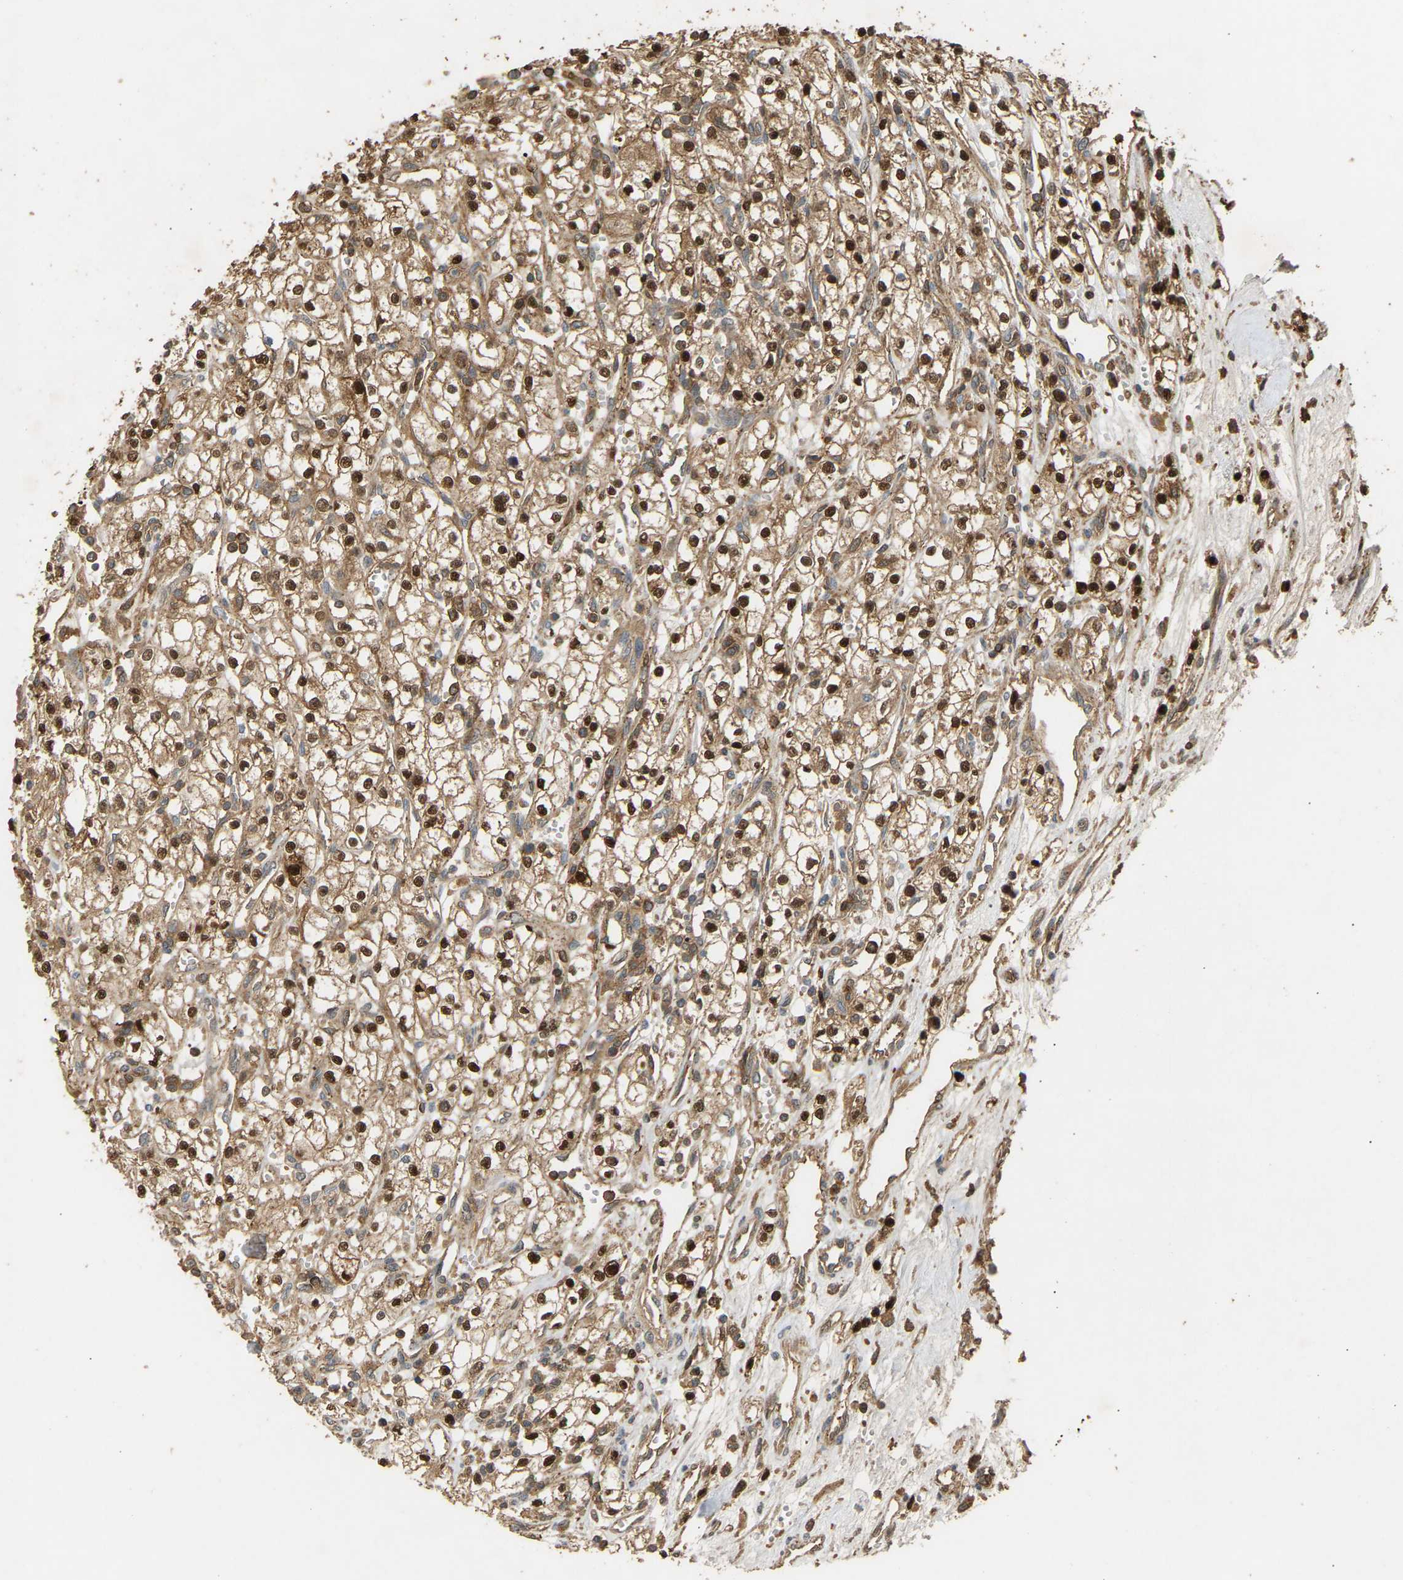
{"staining": {"intensity": "strong", "quantity": ">75%", "location": "cytoplasmic/membranous,nuclear"}, "tissue": "renal cancer", "cell_type": "Tumor cells", "image_type": "cancer", "snomed": [{"axis": "morphology", "description": "Adenocarcinoma, NOS"}, {"axis": "topography", "description": "Kidney"}], "caption": "The micrograph exhibits immunohistochemical staining of renal cancer. There is strong cytoplasmic/membranous and nuclear expression is seen in about >75% of tumor cells. (DAB IHC with brightfield microscopy, high magnification).", "gene": "GOPC", "patient": {"sex": "male", "age": 59}}